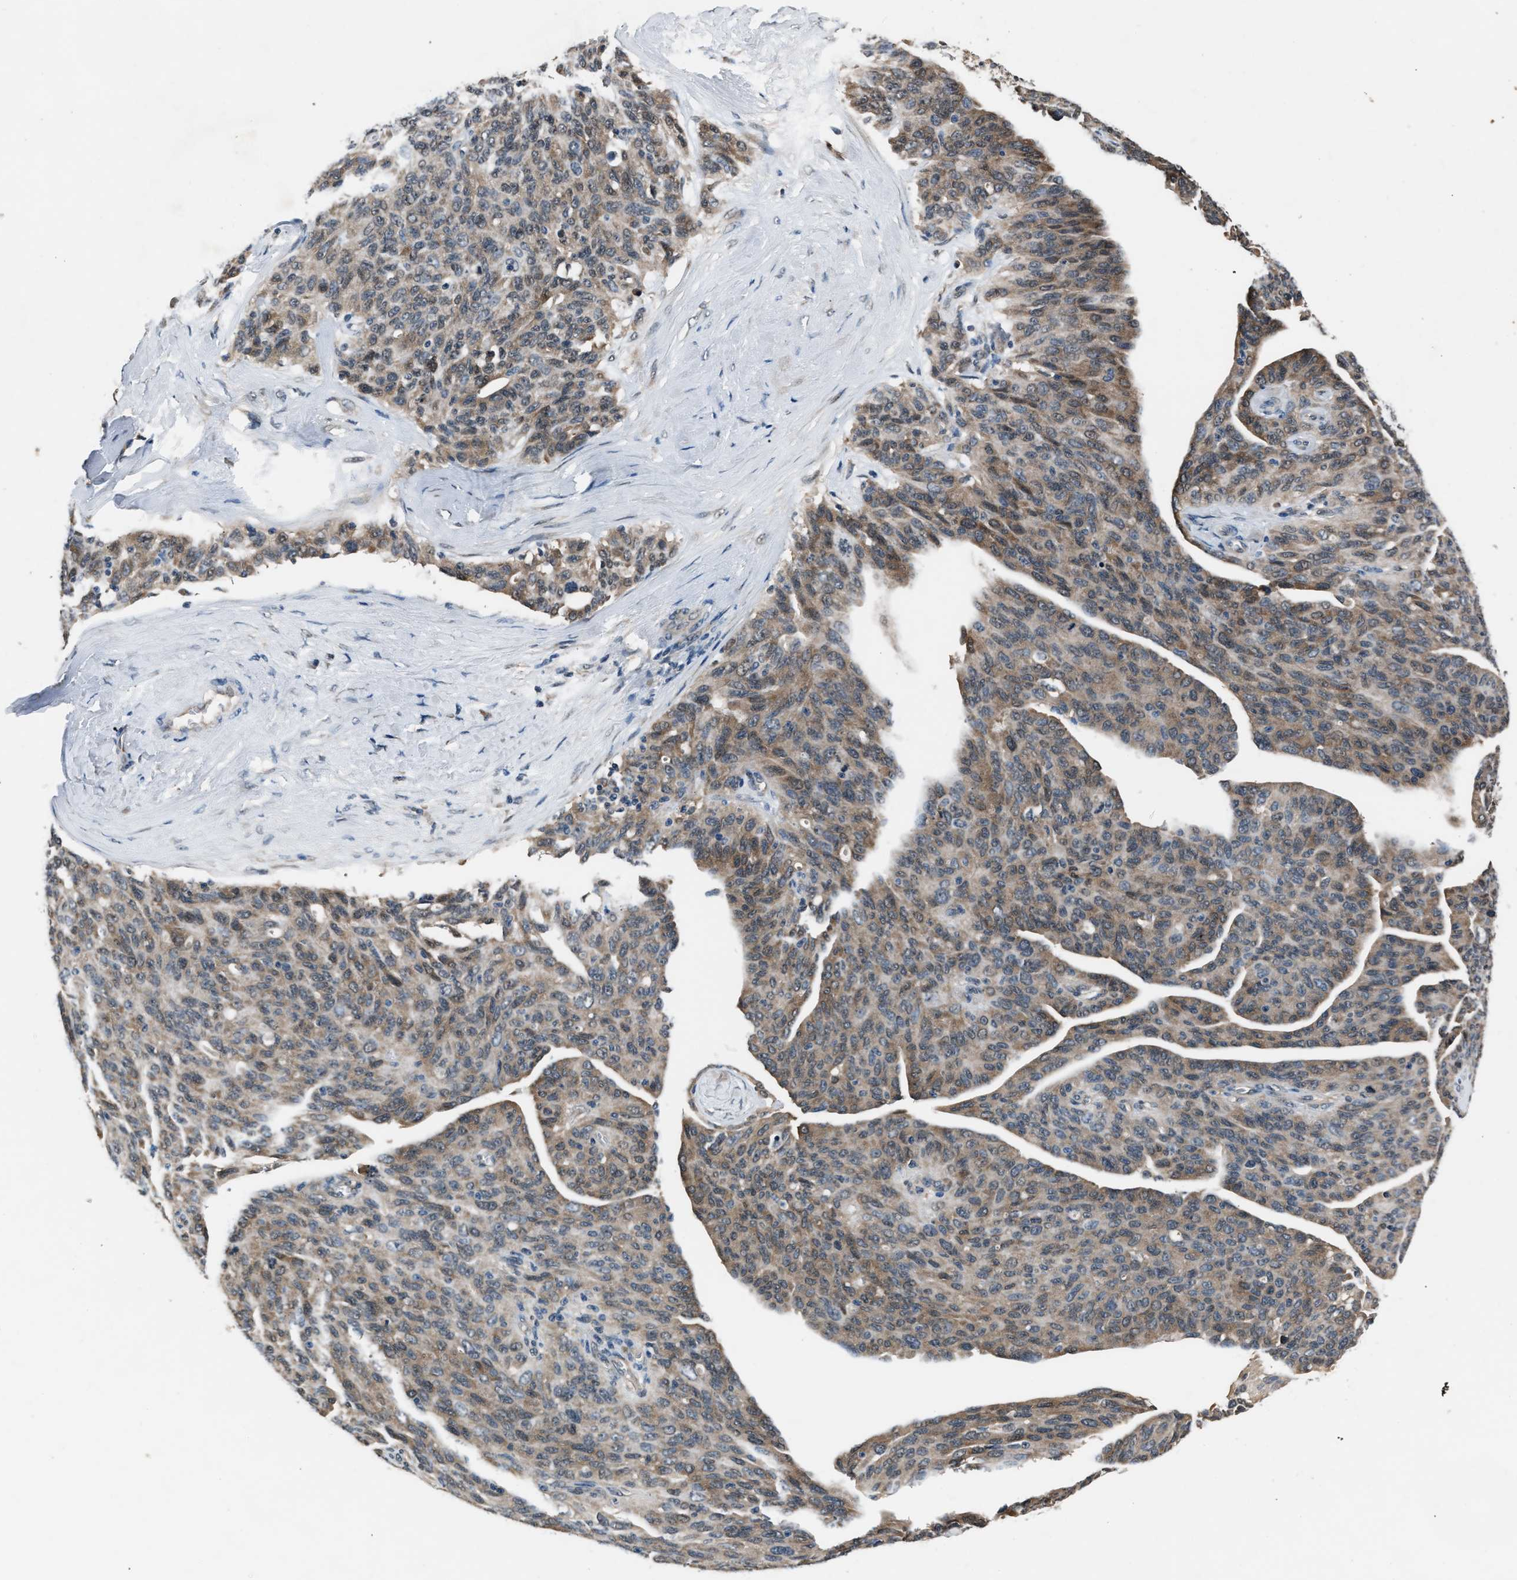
{"staining": {"intensity": "weak", "quantity": ">75%", "location": "cytoplasmic/membranous"}, "tissue": "ovarian cancer", "cell_type": "Tumor cells", "image_type": "cancer", "snomed": [{"axis": "morphology", "description": "Carcinoma, endometroid"}, {"axis": "topography", "description": "Ovary"}], "caption": "Protein analysis of ovarian endometroid carcinoma tissue exhibits weak cytoplasmic/membranous expression in about >75% of tumor cells. (IHC, brightfield microscopy, high magnification).", "gene": "TP53I3", "patient": {"sex": "female", "age": 60}}